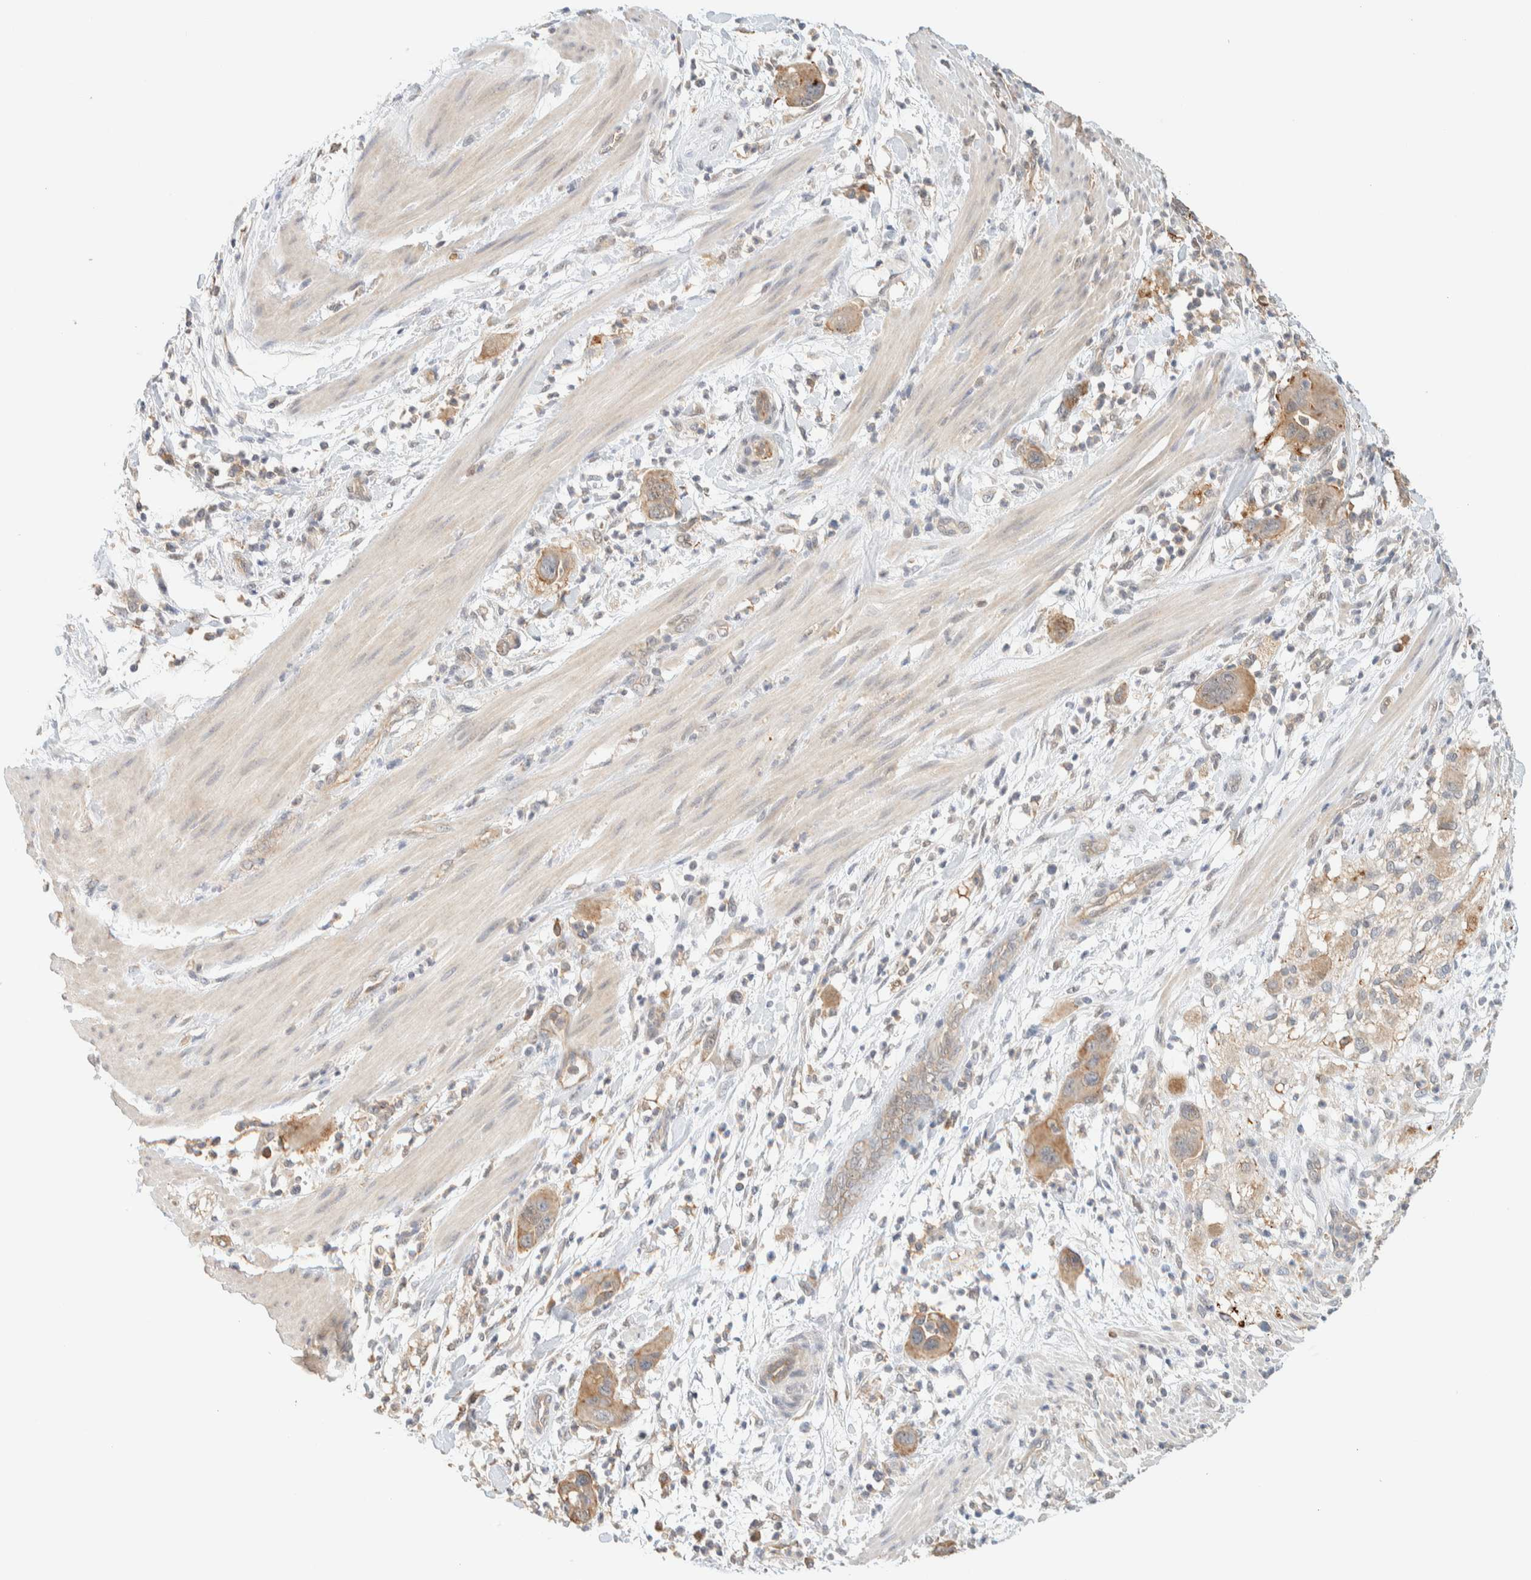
{"staining": {"intensity": "moderate", "quantity": ">75%", "location": "cytoplasmic/membranous"}, "tissue": "pancreatic cancer", "cell_type": "Tumor cells", "image_type": "cancer", "snomed": [{"axis": "morphology", "description": "Adenocarcinoma, NOS"}, {"axis": "topography", "description": "Pancreas"}], "caption": "Immunohistochemistry photomicrograph of pancreatic cancer (adenocarcinoma) stained for a protein (brown), which exhibits medium levels of moderate cytoplasmic/membranous staining in approximately >75% of tumor cells.", "gene": "TBC1D8B", "patient": {"sex": "female", "age": 71}}